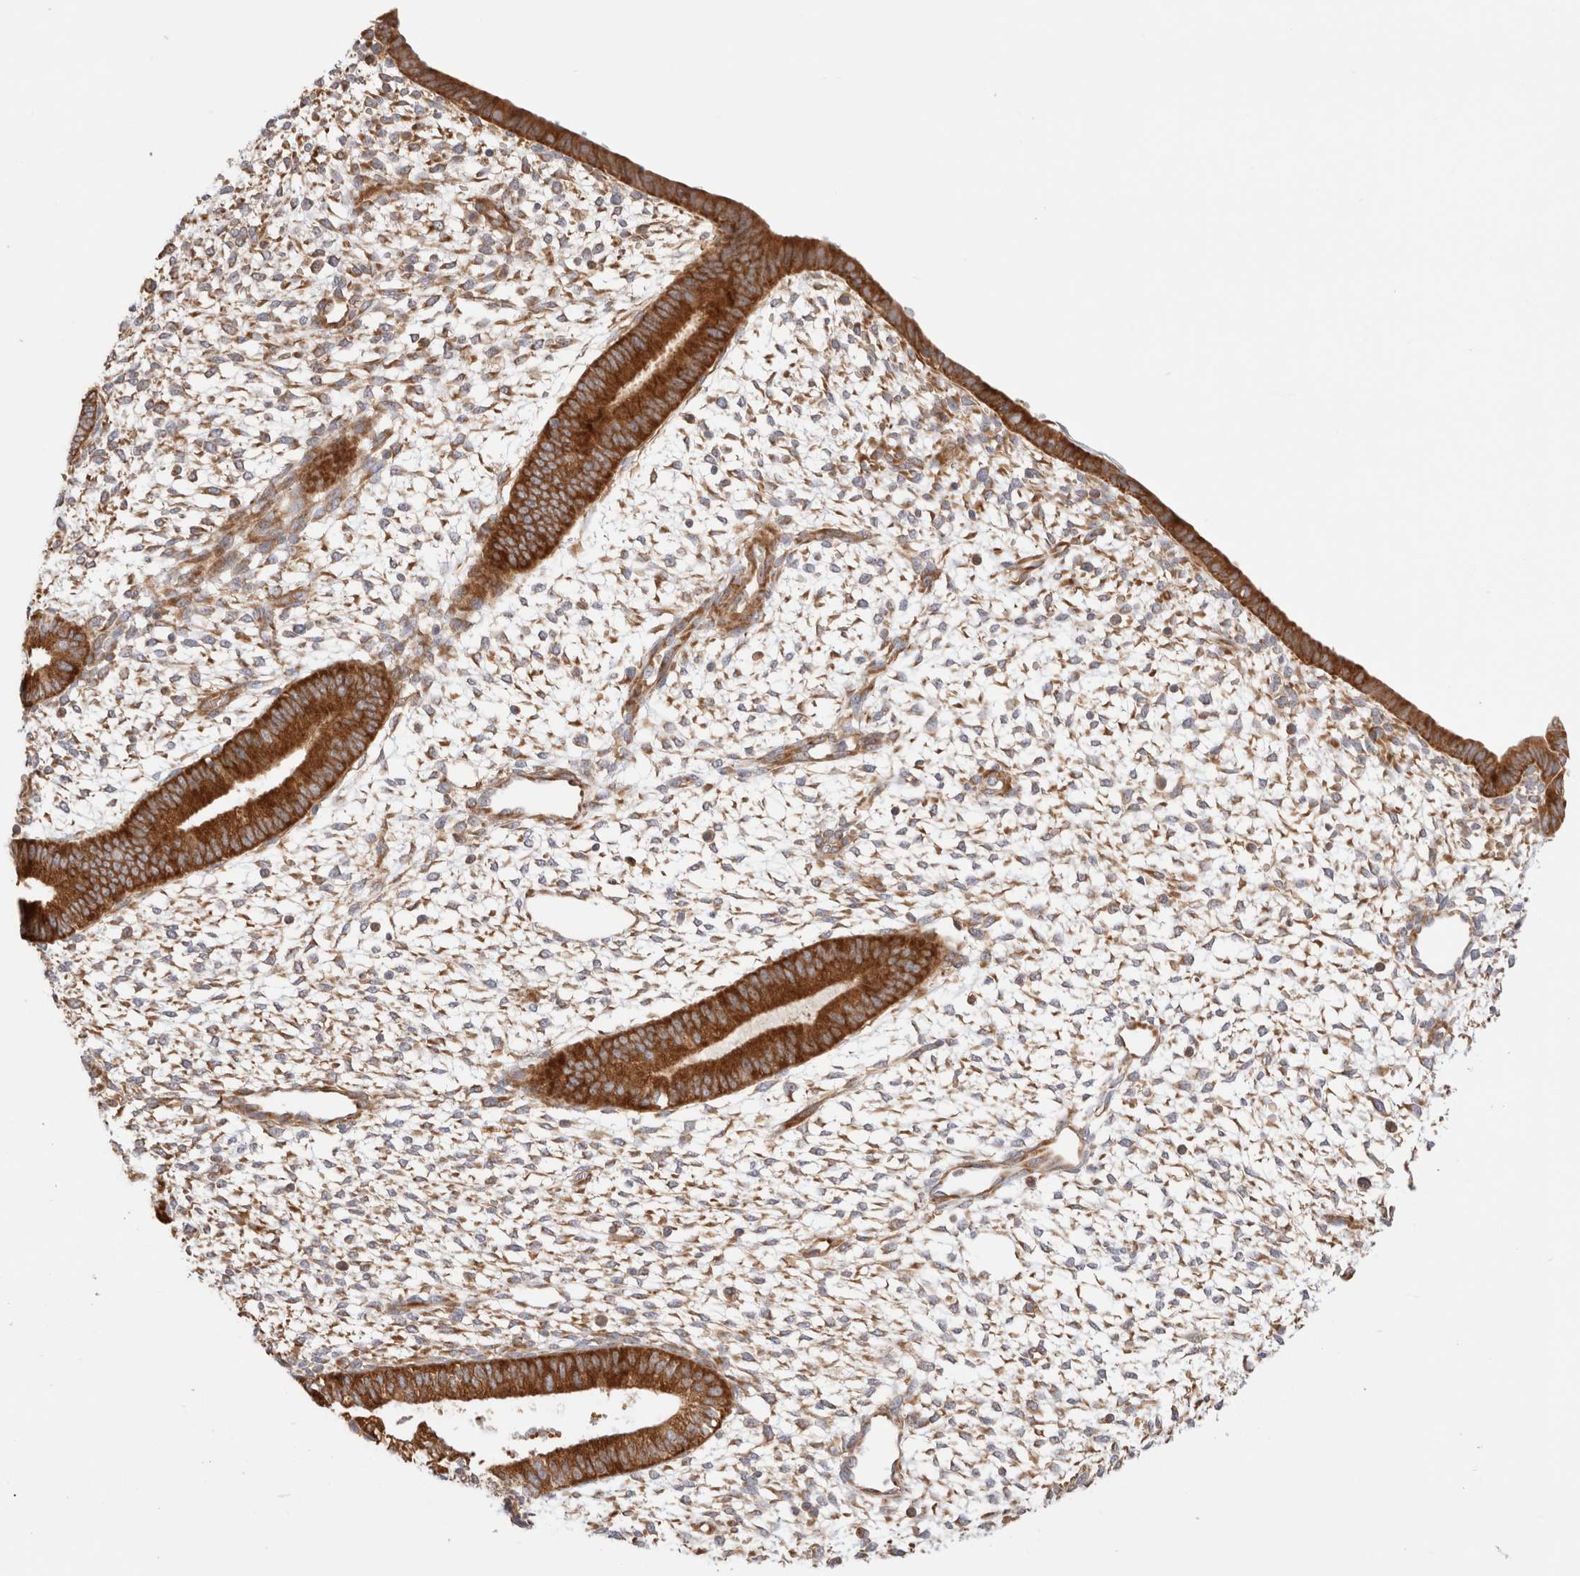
{"staining": {"intensity": "moderate", "quantity": "25%-75%", "location": "cytoplasmic/membranous"}, "tissue": "endometrium", "cell_type": "Cells in endometrial stroma", "image_type": "normal", "snomed": [{"axis": "morphology", "description": "Normal tissue, NOS"}, {"axis": "topography", "description": "Endometrium"}], "caption": "Immunohistochemistry photomicrograph of benign endometrium: endometrium stained using immunohistochemistry (IHC) exhibits medium levels of moderate protein expression localized specifically in the cytoplasmic/membranous of cells in endometrial stroma, appearing as a cytoplasmic/membranous brown color.", "gene": "UTS2B", "patient": {"sex": "female", "age": 46}}